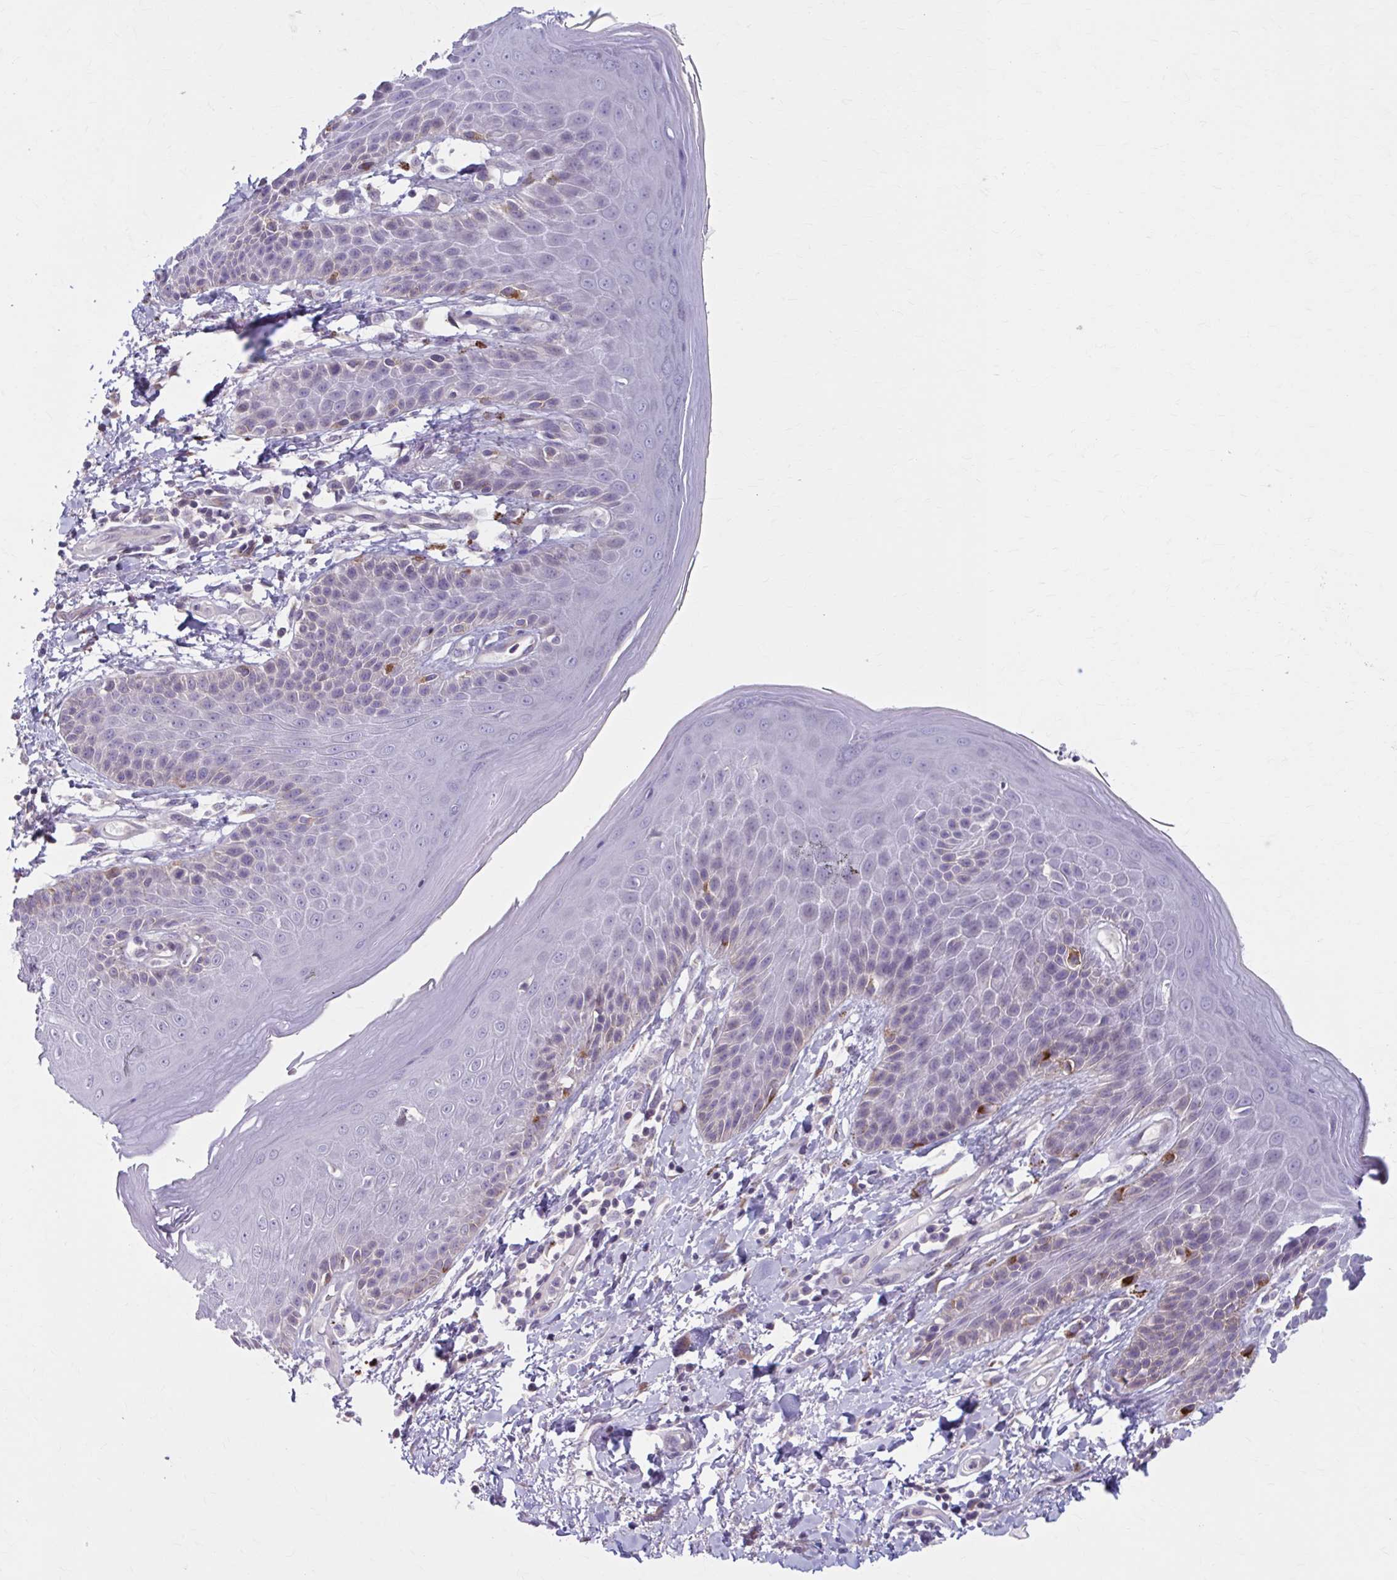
{"staining": {"intensity": "moderate", "quantity": "<25%", "location": "cytoplasmic/membranous"}, "tissue": "skin", "cell_type": "Epidermal cells", "image_type": "normal", "snomed": [{"axis": "morphology", "description": "Normal tissue, NOS"}, {"axis": "topography", "description": "Anal"}, {"axis": "topography", "description": "Peripheral nerve tissue"}], "caption": "Protein staining of unremarkable skin demonstrates moderate cytoplasmic/membranous positivity in approximately <25% of epidermal cells. The protein of interest is shown in brown color, while the nuclei are stained blue.", "gene": "CHST3", "patient": {"sex": "male", "age": 51}}